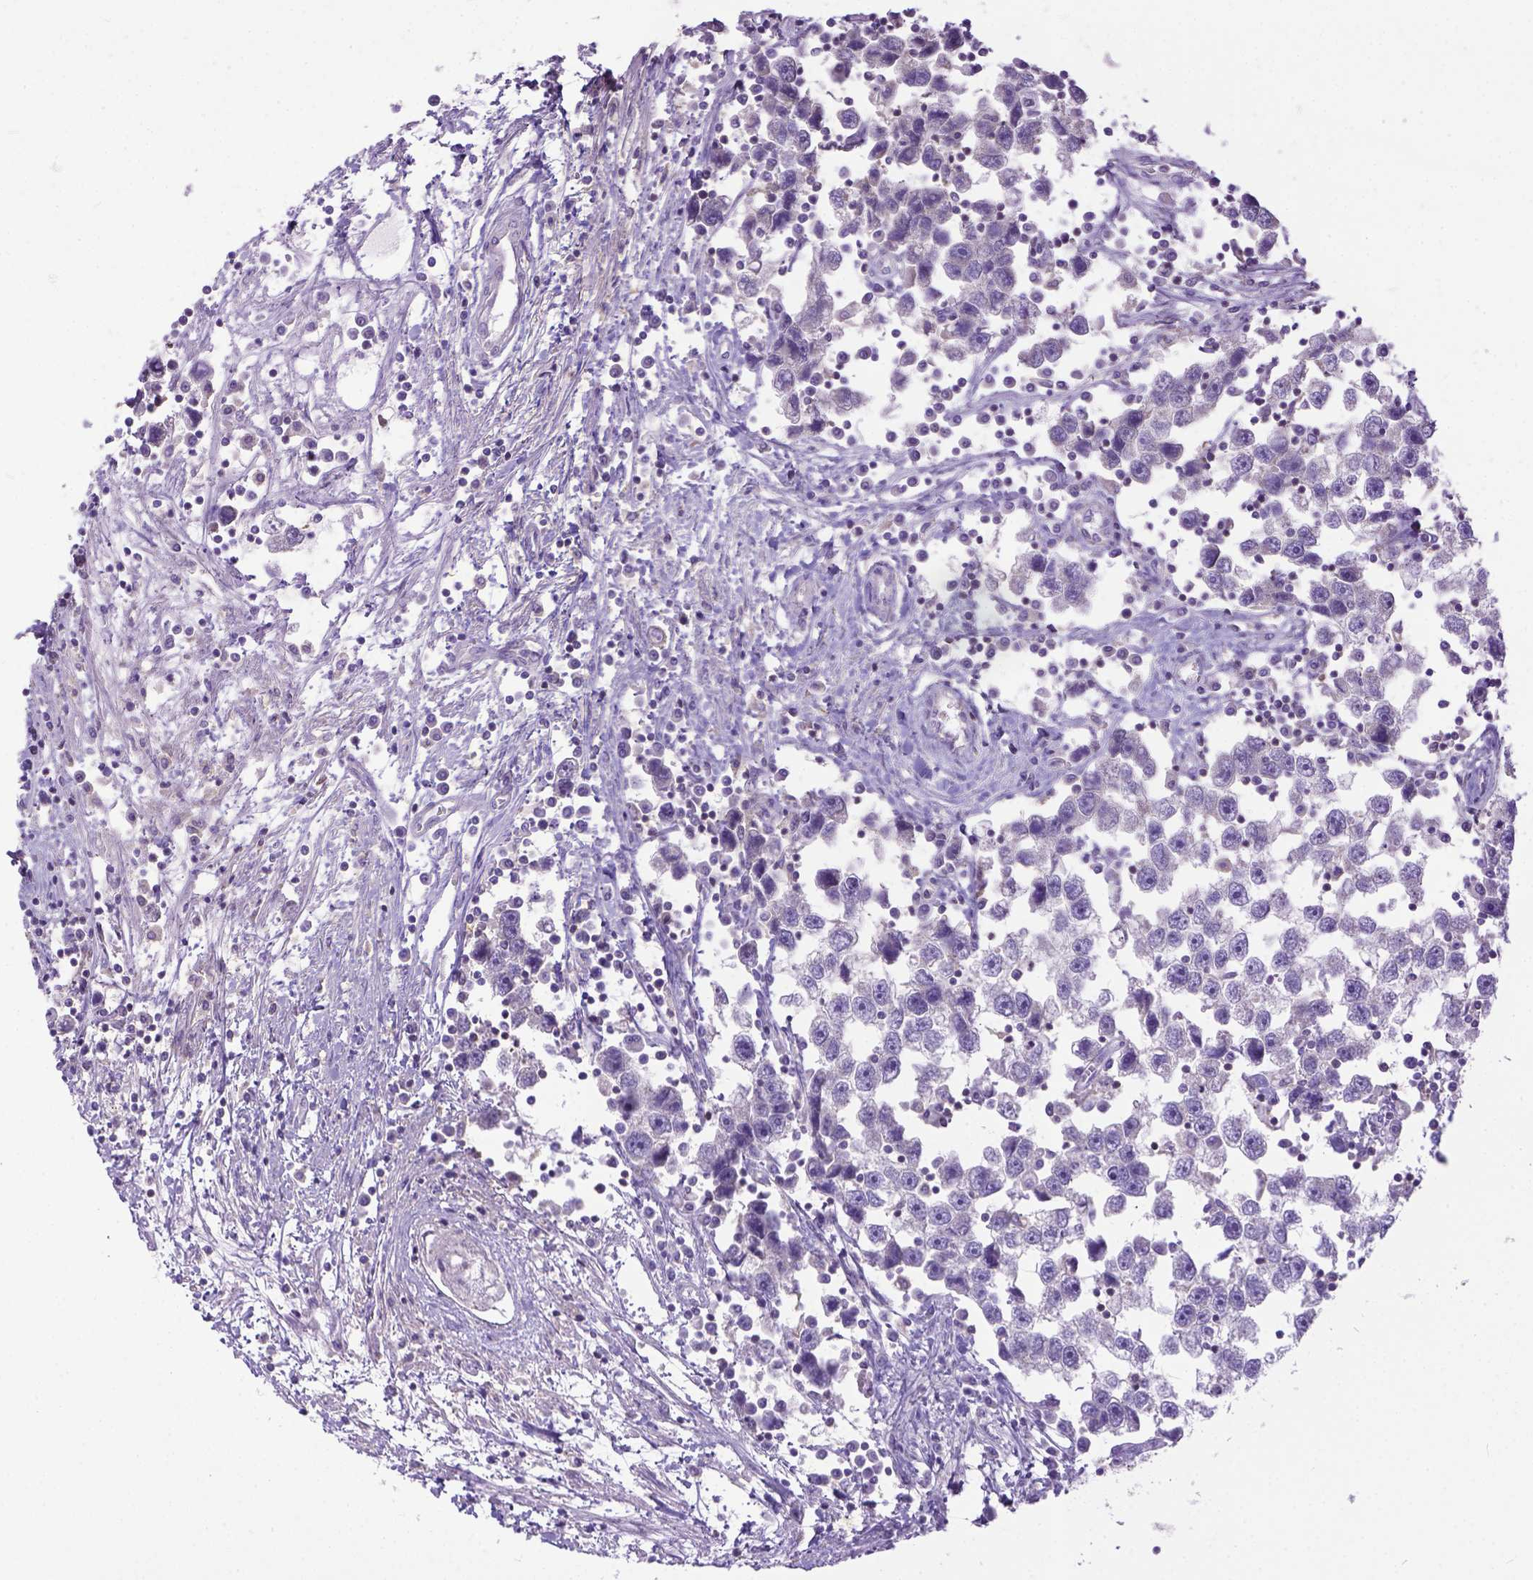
{"staining": {"intensity": "negative", "quantity": "none", "location": "none"}, "tissue": "testis cancer", "cell_type": "Tumor cells", "image_type": "cancer", "snomed": [{"axis": "morphology", "description": "Seminoma, NOS"}, {"axis": "topography", "description": "Testis"}], "caption": "High power microscopy micrograph of an immunohistochemistry image of seminoma (testis), revealing no significant expression in tumor cells. The staining is performed using DAB (3,3'-diaminobenzidine) brown chromogen with nuclei counter-stained in using hematoxylin.", "gene": "BANF2", "patient": {"sex": "male", "age": 30}}